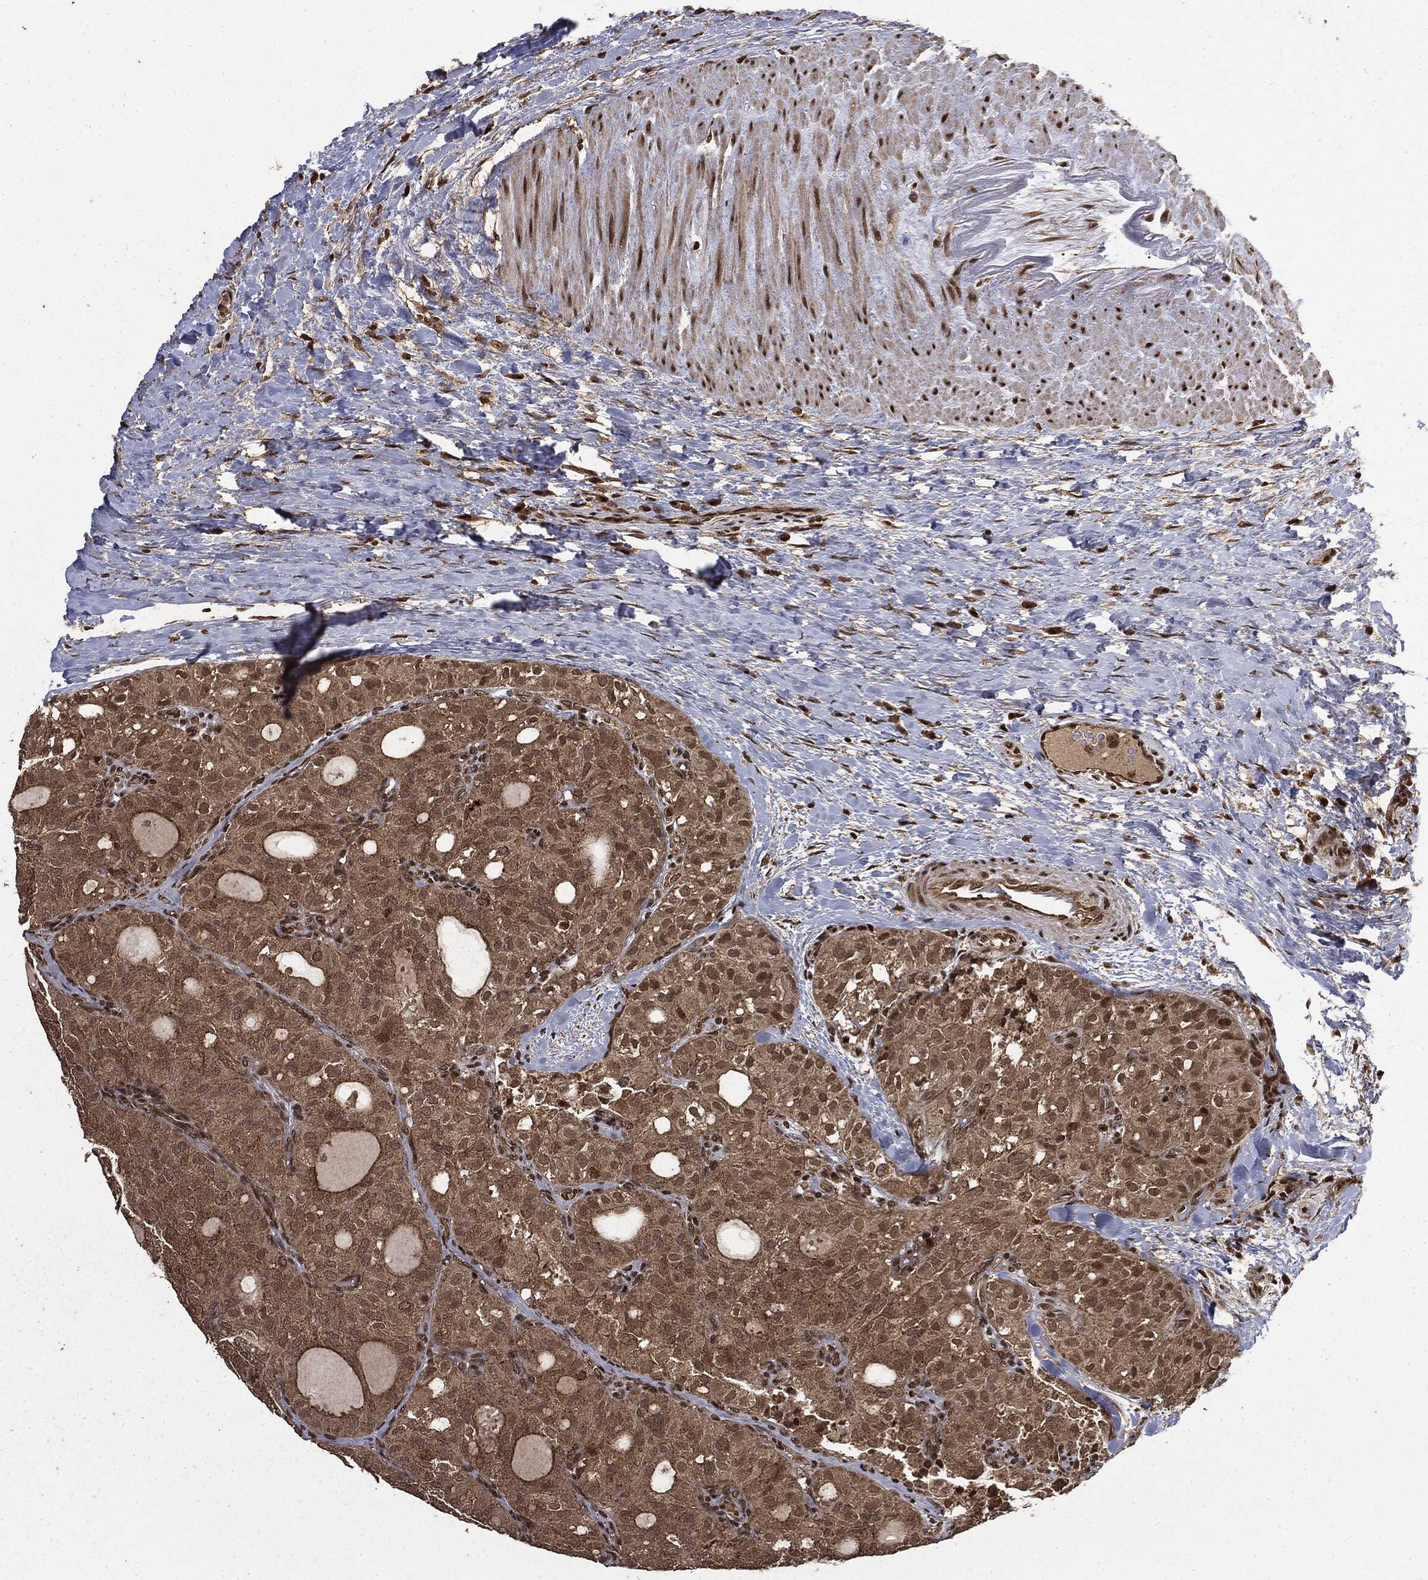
{"staining": {"intensity": "moderate", "quantity": "<25%", "location": "nuclear"}, "tissue": "thyroid cancer", "cell_type": "Tumor cells", "image_type": "cancer", "snomed": [{"axis": "morphology", "description": "Follicular adenoma carcinoma, NOS"}, {"axis": "topography", "description": "Thyroid gland"}], "caption": "Tumor cells demonstrate low levels of moderate nuclear staining in approximately <25% of cells in human thyroid cancer (follicular adenoma carcinoma). (brown staining indicates protein expression, while blue staining denotes nuclei).", "gene": "CTDP1", "patient": {"sex": "male", "age": 75}}